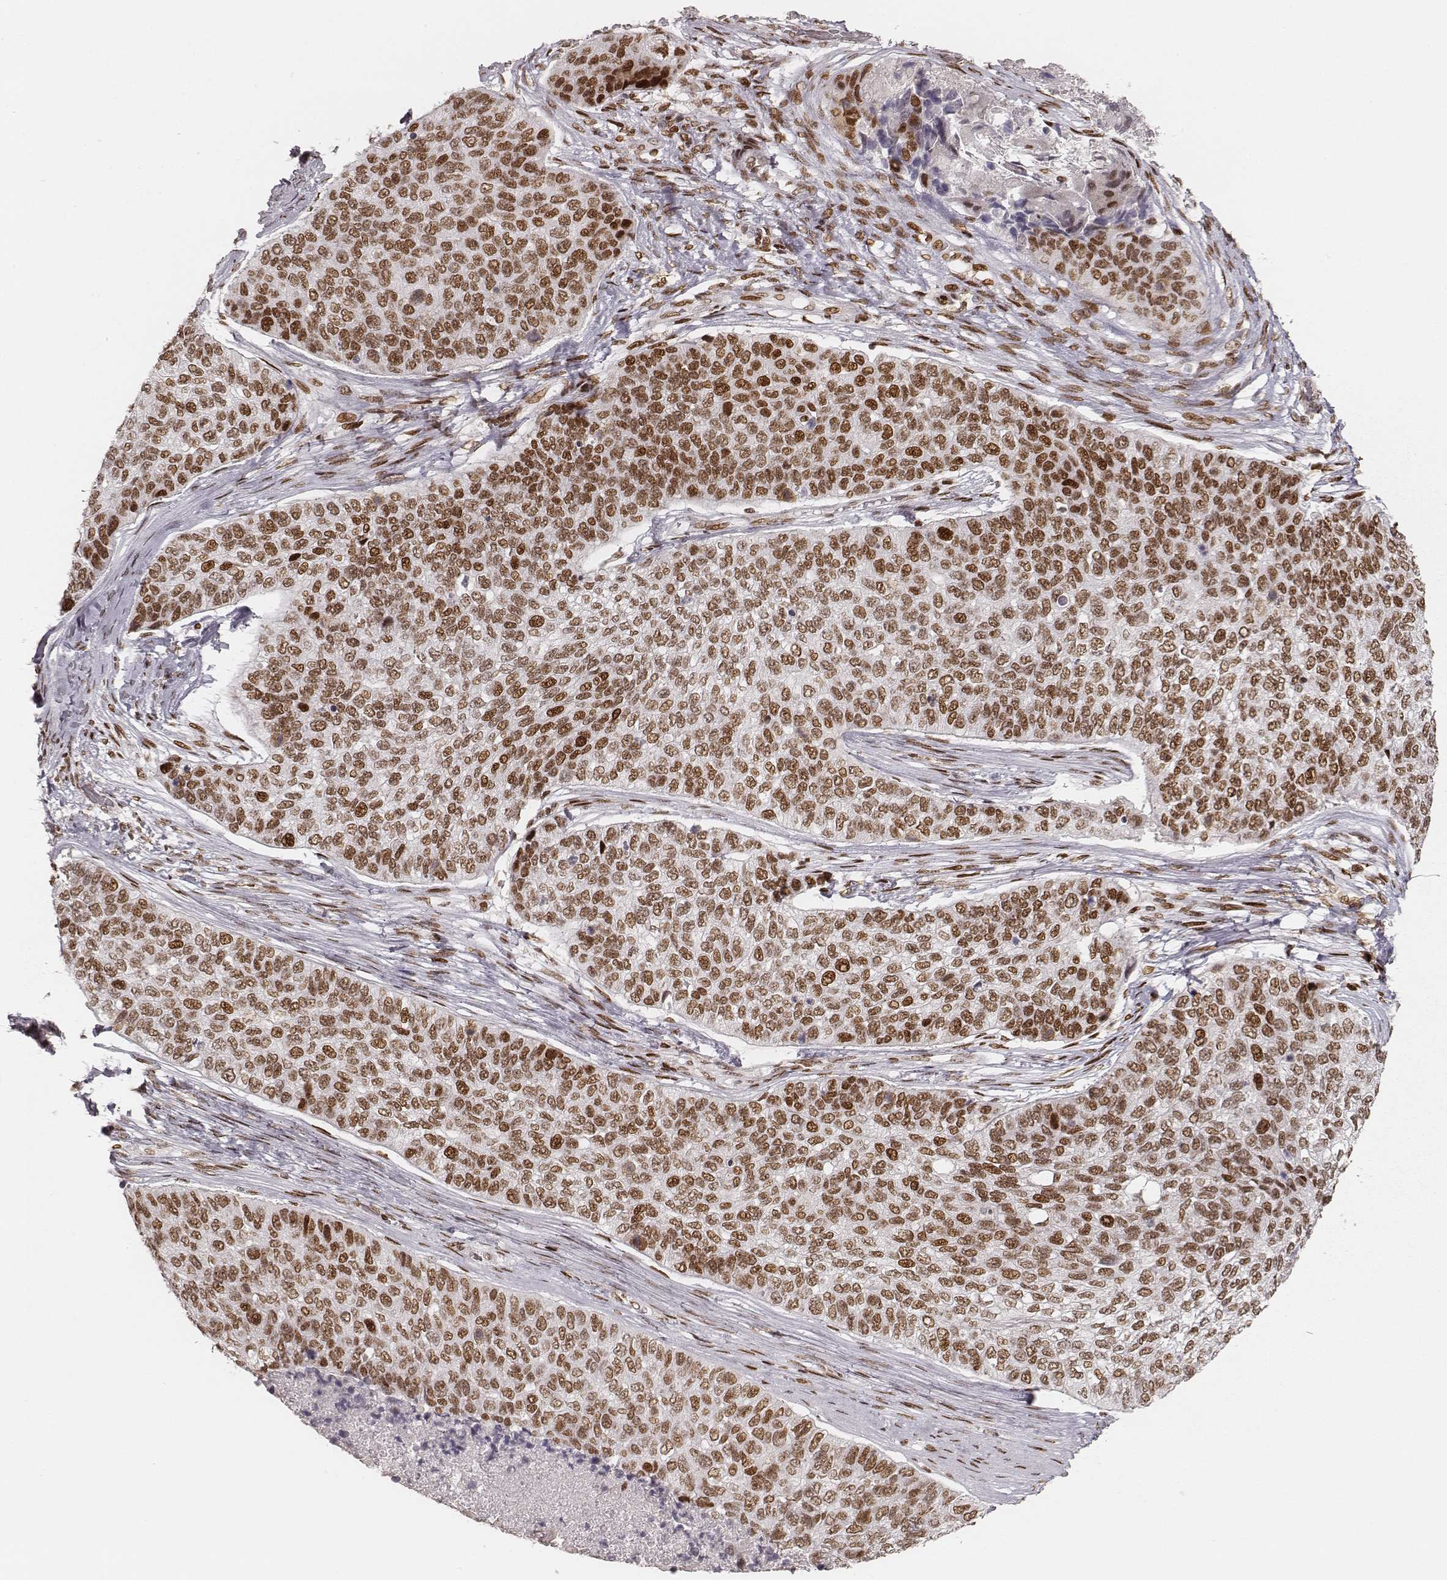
{"staining": {"intensity": "moderate", "quantity": ">75%", "location": "nuclear"}, "tissue": "lung cancer", "cell_type": "Tumor cells", "image_type": "cancer", "snomed": [{"axis": "morphology", "description": "Squamous cell carcinoma, NOS"}, {"axis": "topography", "description": "Lung"}], "caption": "Tumor cells reveal medium levels of moderate nuclear positivity in about >75% of cells in human lung cancer. (DAB (3,3'-diaminobenzidine) = brown stain, brightfield microscopy at high magnification).", "gene": "HNRNPC", "patient": {"sex": "male", "age": 69}}